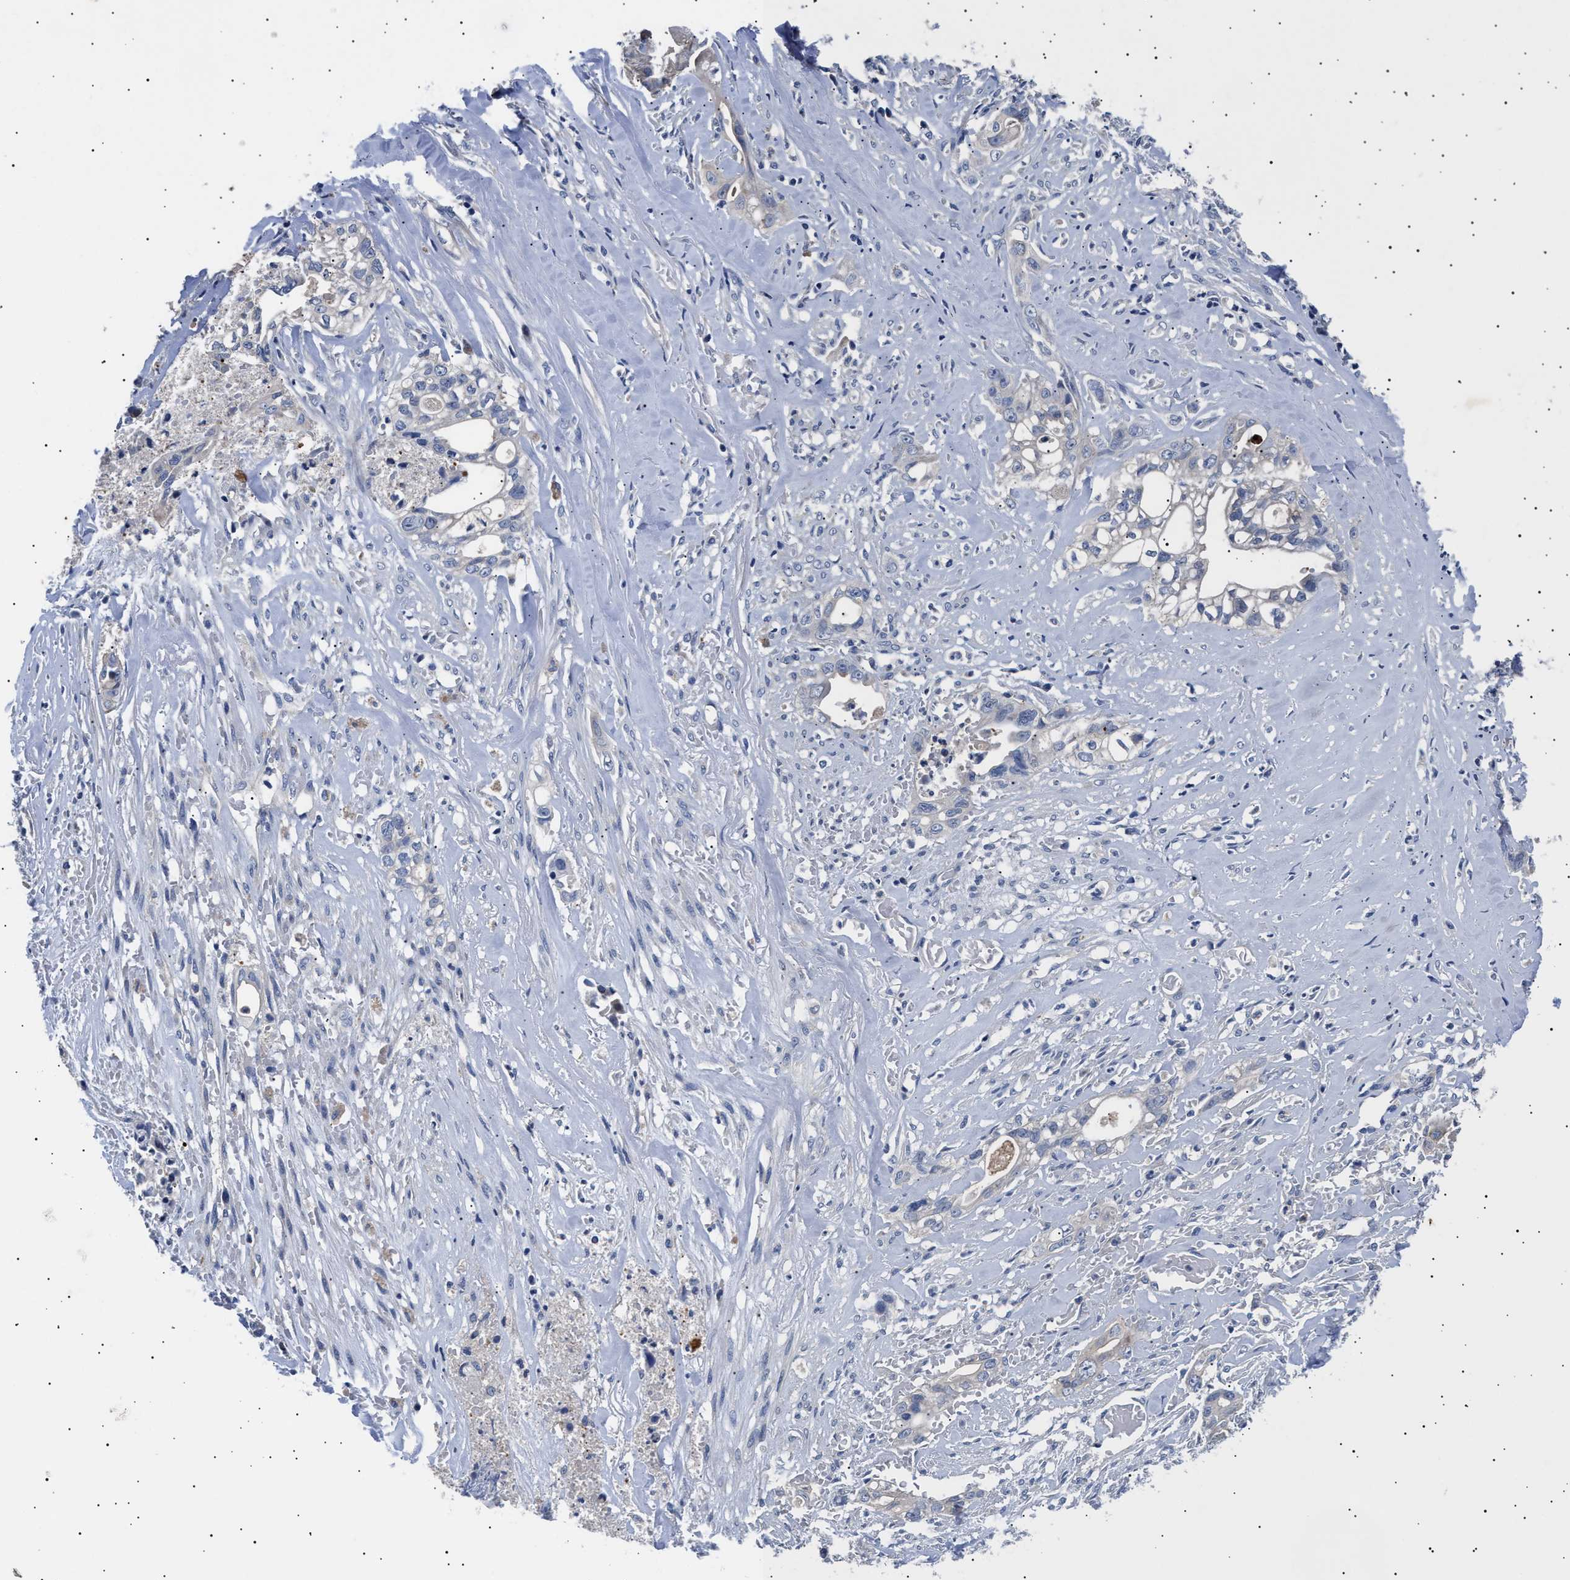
{"staining": {"intensity": "negative", "quantity": "none", "location": "none"}, "tissue": "liver cancer", "cell_type": "Tumor cells", "image_type": "cancer", "snomed": [{"axis": "morphology", "description": "Cholangiocarcinoma"}, {"axis": "topography", "description": "Liver"}], "caption": "This photomicrograph is of liver cholangiocarcinoma stained with immunohistochemistry to label a protein in brown with the nuclei are counter-stained blue. There is no positivity in tumor cells. (DAB immunohistochemistry with hematoxylin counter stain).", "gene": "HEMGN", "patient": {"sex": "female", "age": 70}}